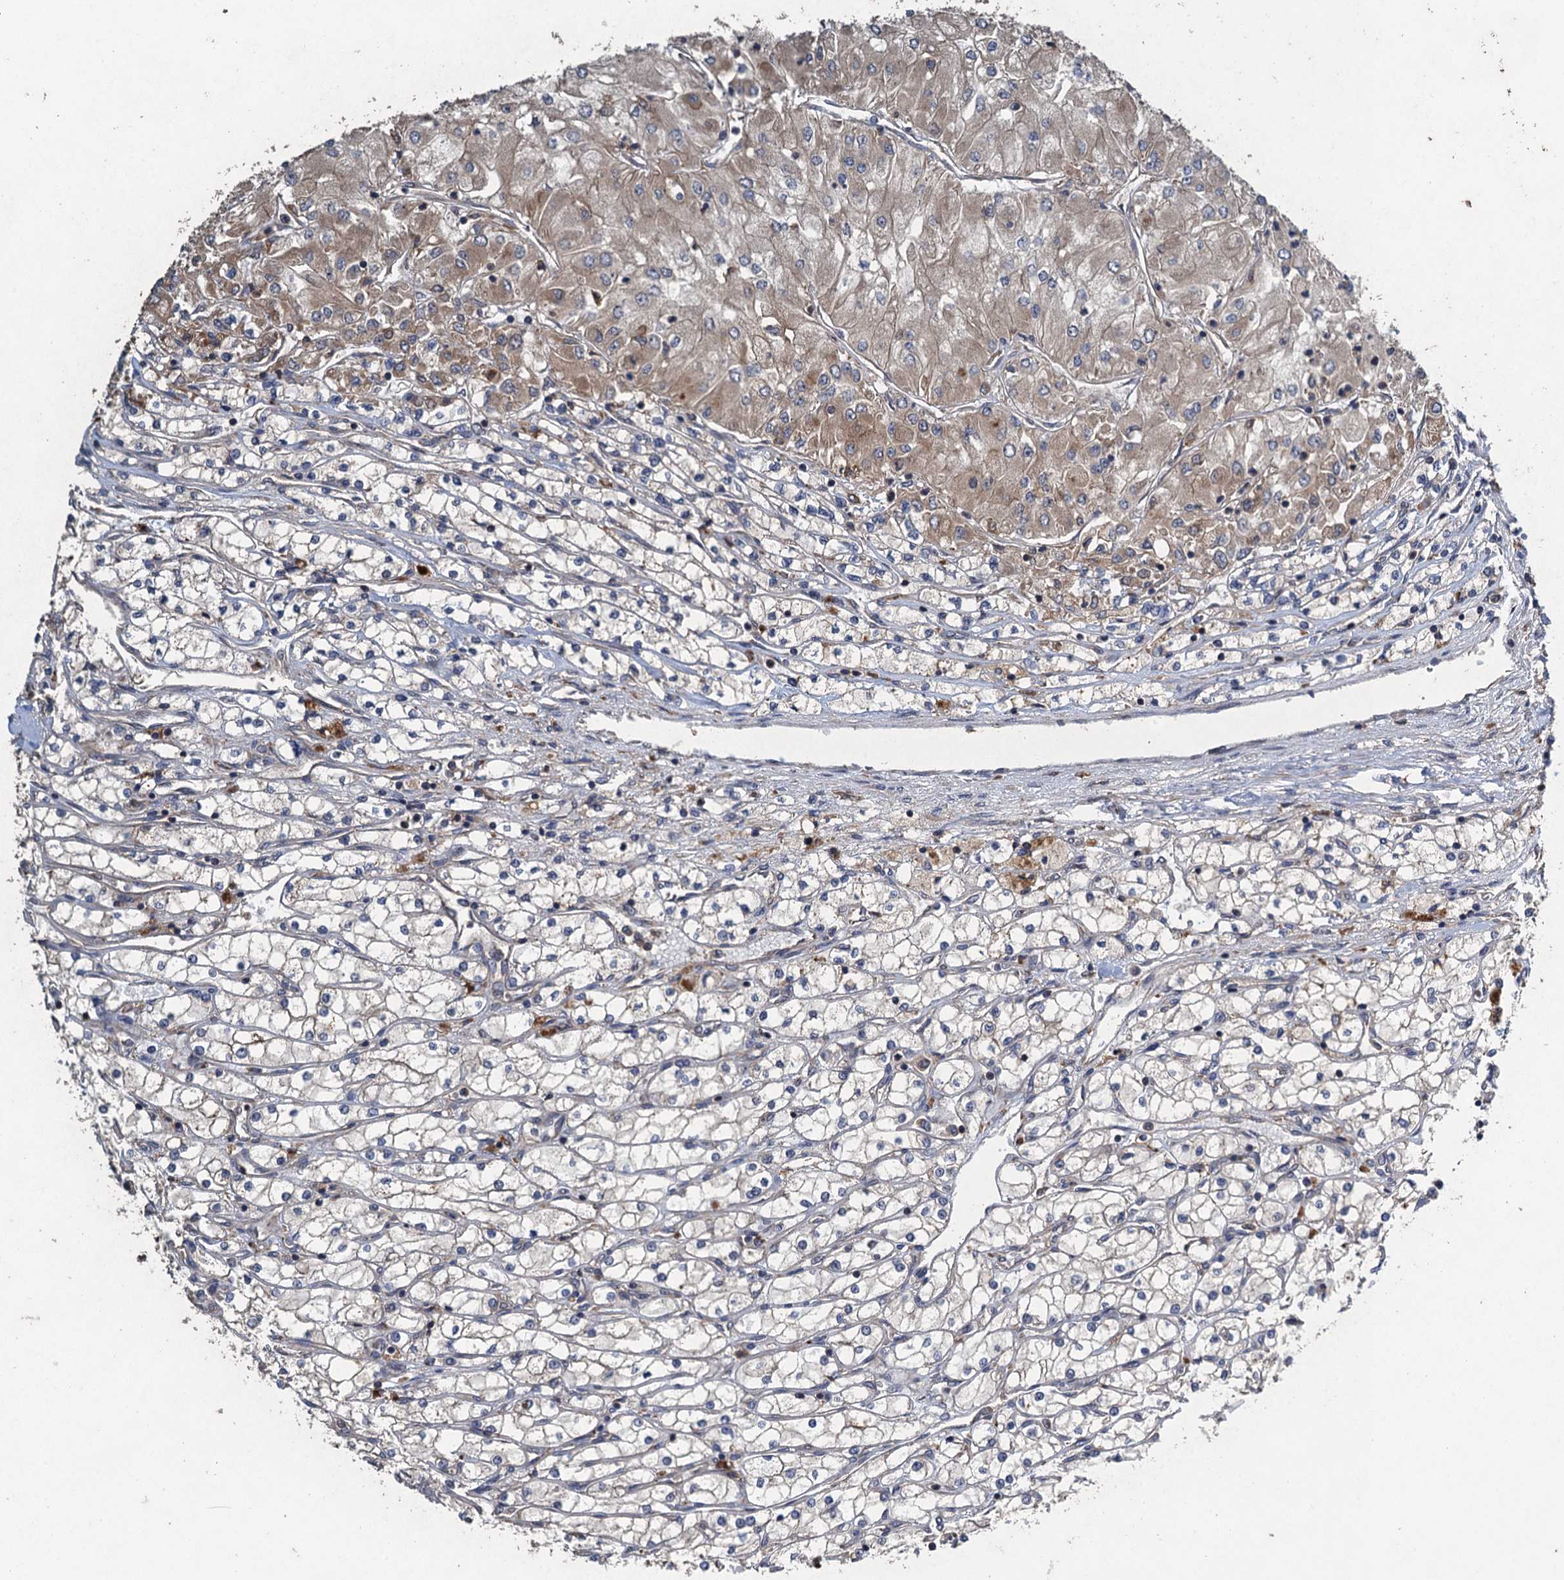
{"staining": {"intensity": "weak", "quantity": "<25%", "location": "cytoplasmic/membranous"}, "tissue": "renal cancer", "cell_type": "Tumor cells", "image_type": "cancer", "snomed": [{"axis": "morphology", "description": "Adenocarcinoma, NOS"}, {"axis": "topography", "description": "Kidney"}], "caption": "Tumor cells show no significant positivity in renal cancer.", "gene": "CNTN5", "patient": {"sex": "male", "age": 80}}